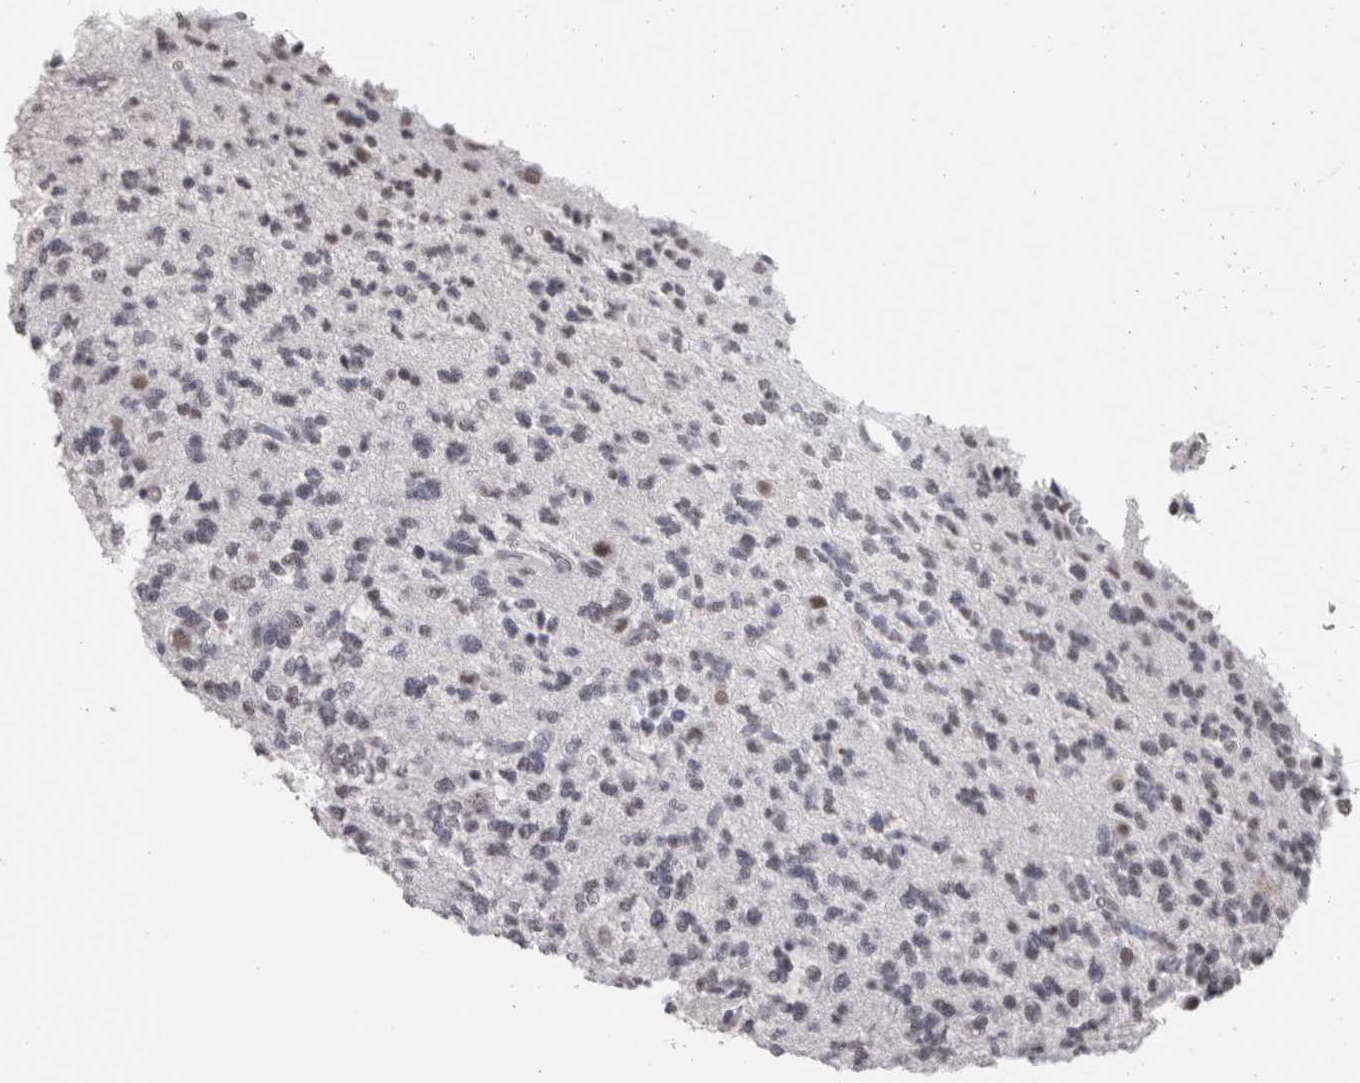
{"staining": {"intensity": "weak", "quantity": "<25%", "location": "nuclear"}, "tissue": "glioma", "cell_type": "Tumor cells", "image_type": "cancer", "snomed": [{"axis": "morphology", "description": "Glioma, malignant, Low grade"}, {"axis": "topography", "description": "Brain"}], "caption": "Micrograph shows no protein positivity in tumor cells of malignant low-grade glioma tissue.", "gene": "DDX17", "patient": {"sex": "male", "age": 38}}